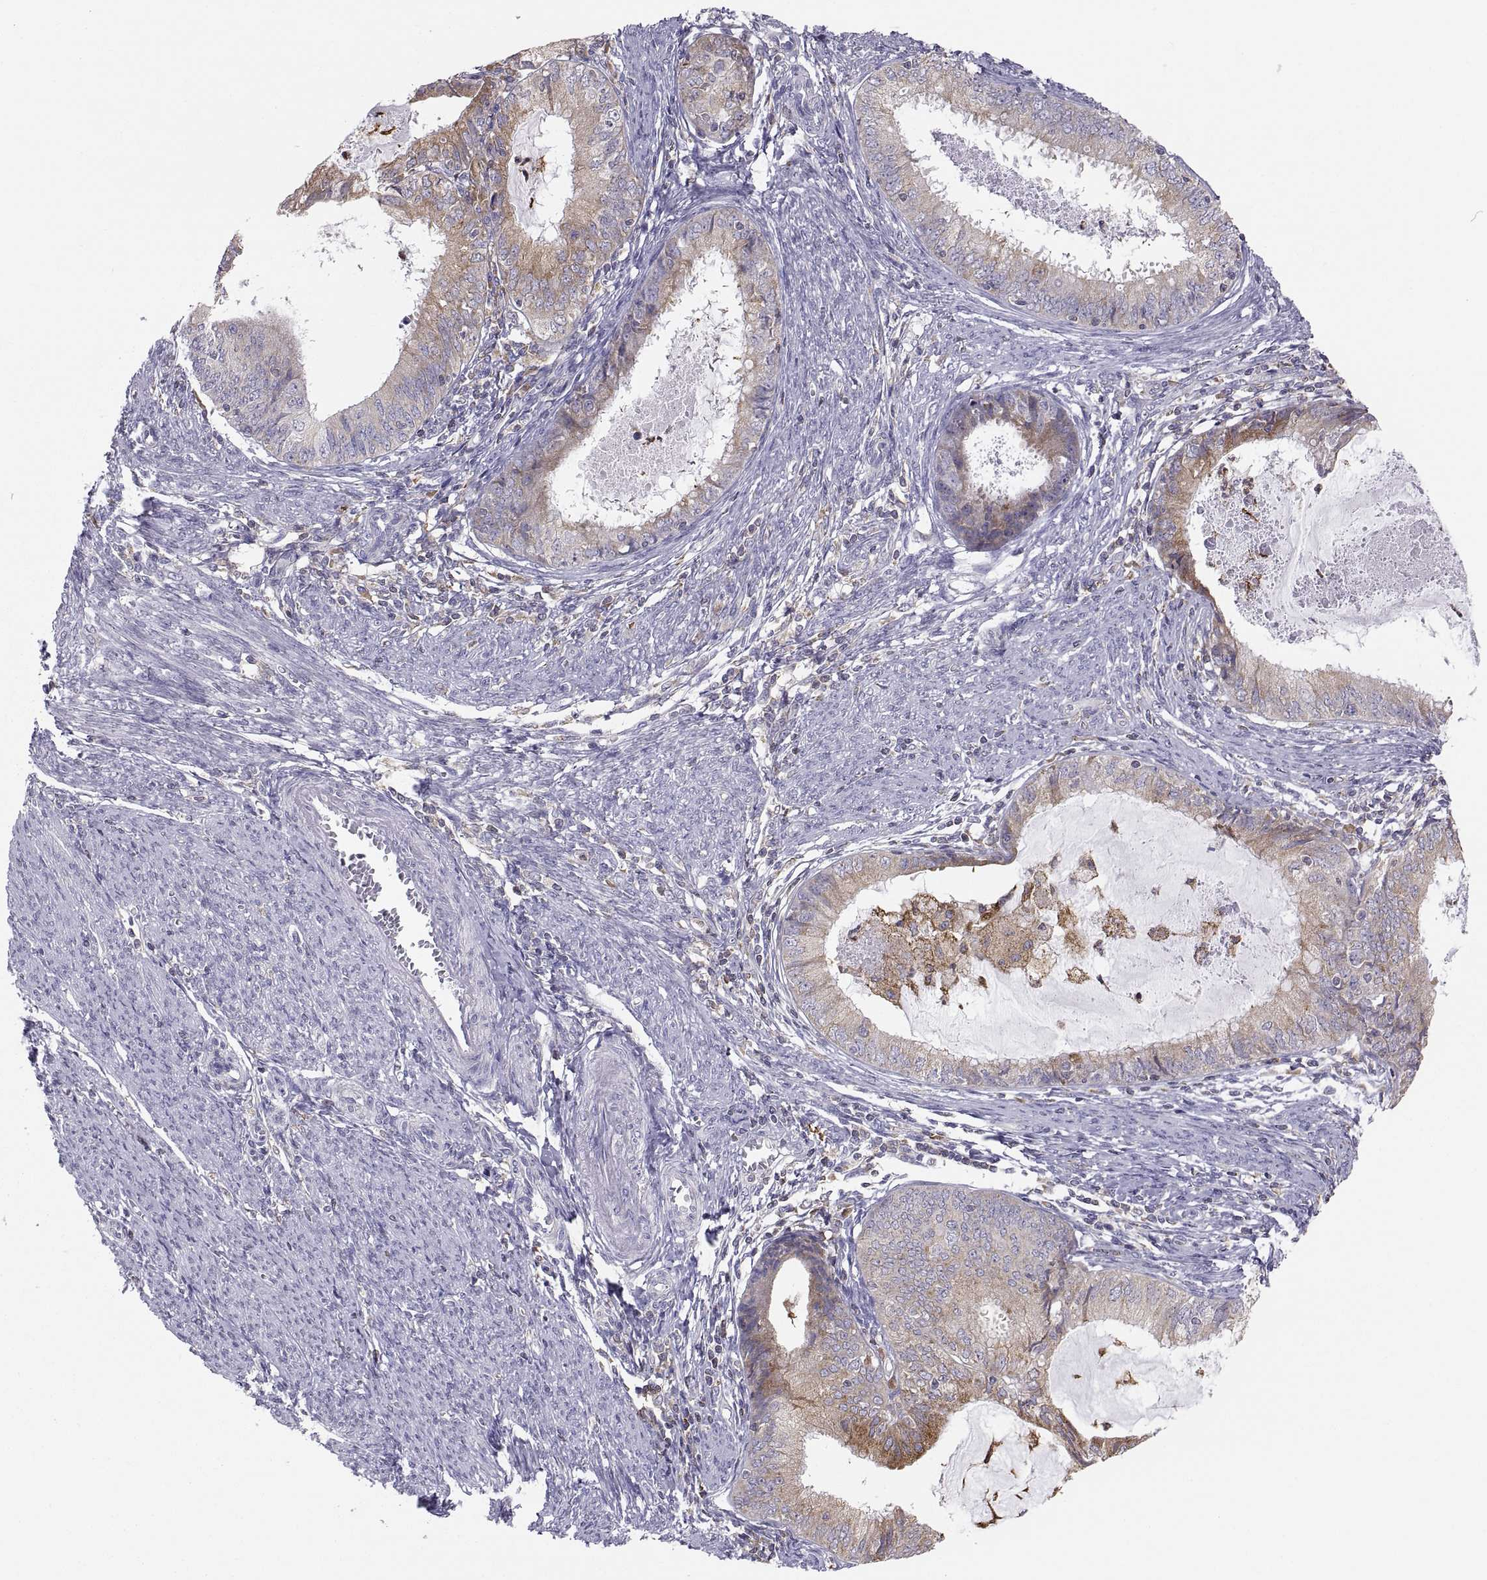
{"staining": {"intensity": "weak", "quantity": "25%-75%", "location": "cytoplasmic/membranous"}, "tissue": "endometrial cancer", "cell_type": "Tumor cells", "image_type": "cancer", "snomed": [{"axis": "morphology", "description": "Adenocarcinoma, NOS"}, {"axis": "topography", "description": "Endometrium"}], "caption": "This micrograph shows endometrial adenocarcinoma stained with IHC to label a protein in brown. The cytoplasmic/membranous of tumor cells show weak positivity for the protein. Nuclei are counter-stained blue.", "gene": "ERO1A", "patient": {"sex": "female", "age": 57}}